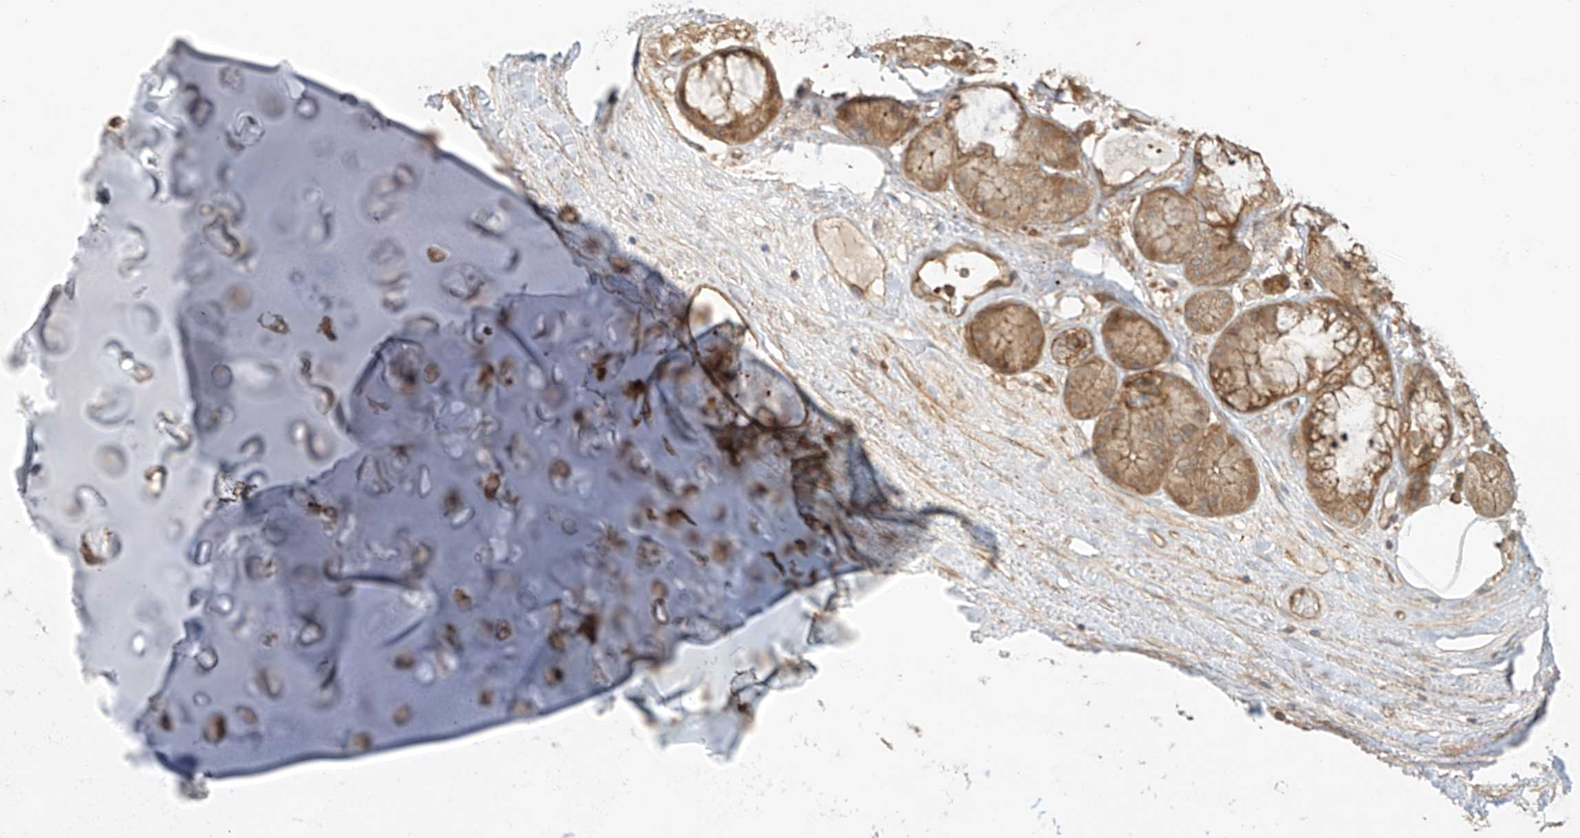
{"staining": {"intensity": "negative", "quantity": "none", "location": "none"}, "tissue": "adipose tissue", "cell_type": "Adipocytes", "image_type": "normal", "snomed": [{"axis": "morphology", "description": "Normal tissue, NOS"}, {"axis": "morphology", "description": "Squamous cell carcinoma, NOS"}, {"axis": "topography", "description": "Lymph node"}, {"axis": "topography", "description": "Bronchus"}, {"axis": "topography", "description": "Lung"}], "caption": "High power microscopy micrograph of an immunohistochemistry photomicrograph of benign adipose tissue, revealing no significant expression in adipocytes. Nuclei are stained in blue.", "gene": "CSMD3", "patient": {"sex": "male", "age": 66}}